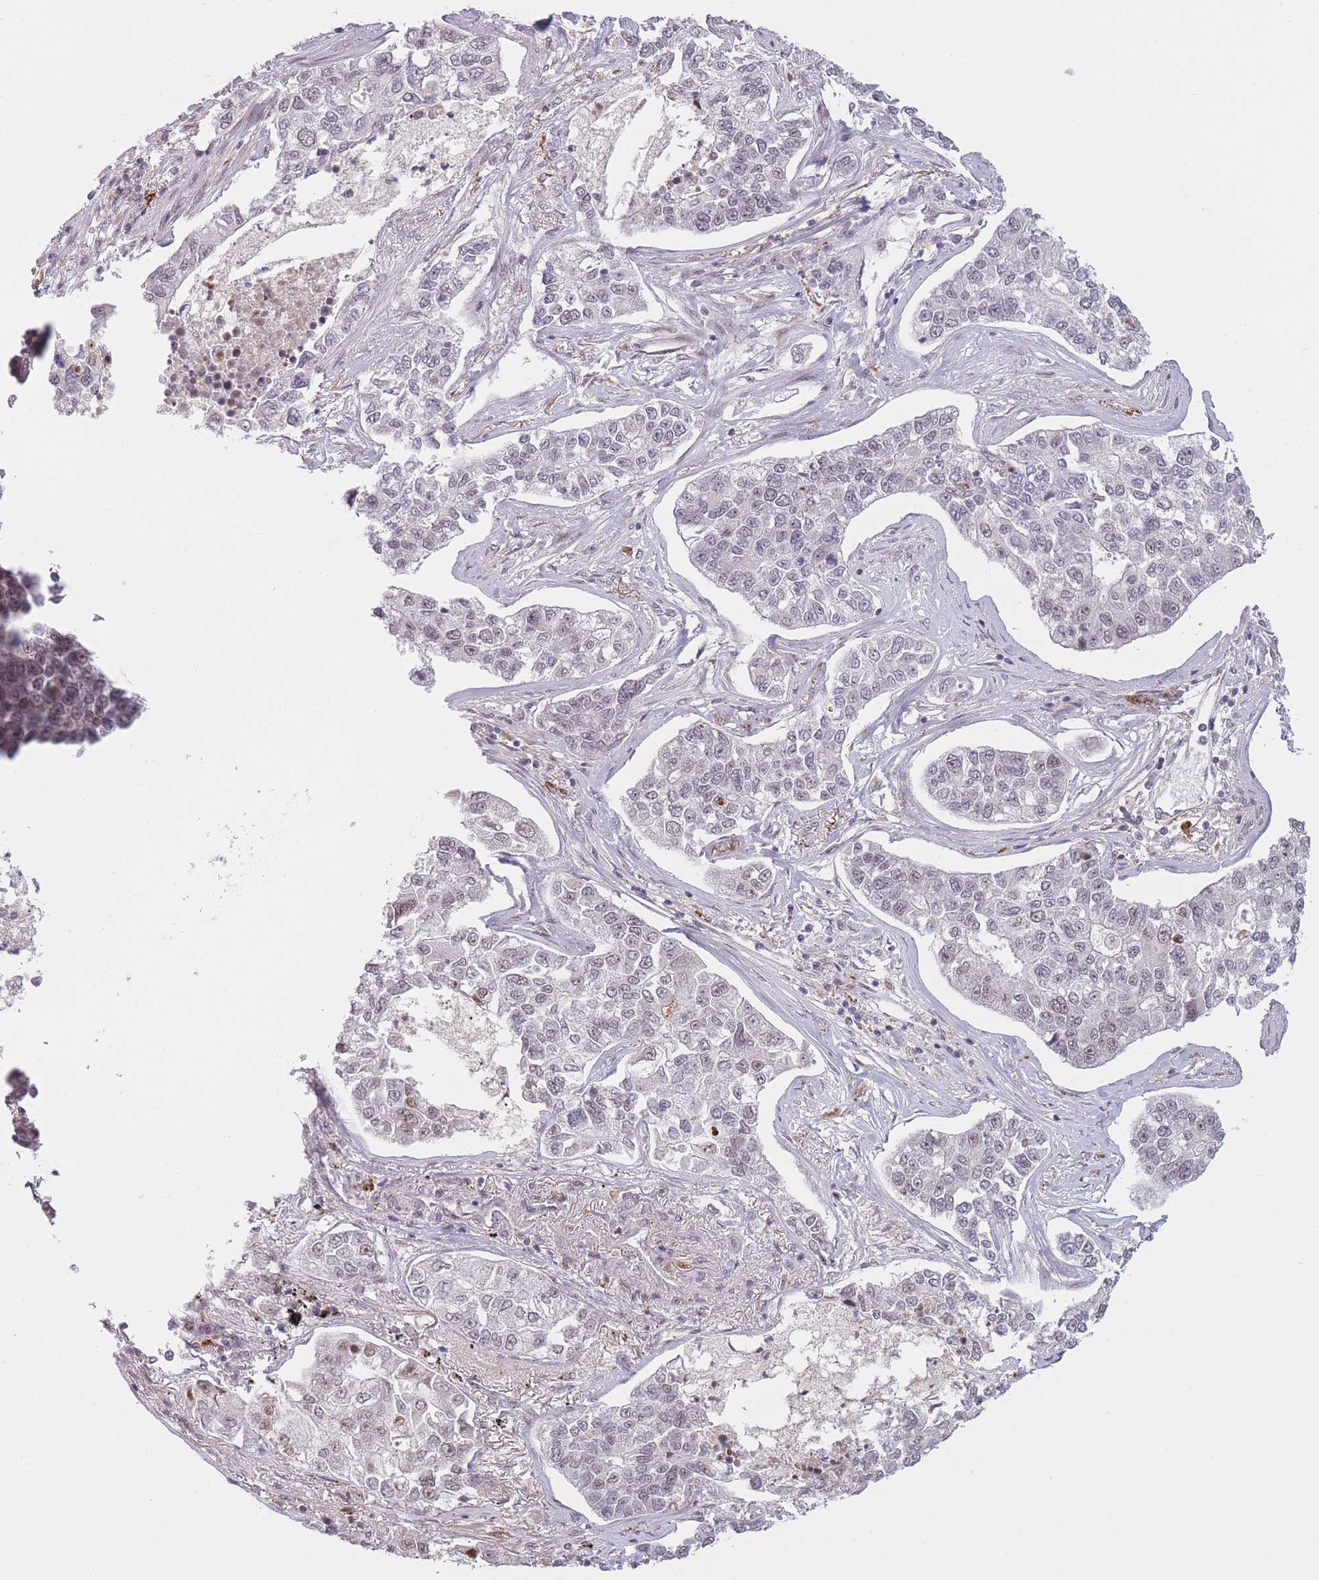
{"staining": {"intensity": "weak", "quantity": "25%-75%", "location": "nuclear"}, "tissue": "lung cancer", "cell_type": "Tumor cells", "image_type": "cancer", "snomed": [{"axis": "morphology", "description": "Adenocarcinoma, NOS"}, {"axis": "topography", "description": "Lung"}], "caption": "Weak nuclear expression for a protein is identified in about 25%-75% of tumor cells of lung adenocarcinoma using IHC.", "gene": "SUPT6H", "patient": {"sex": "male", "age": 49}}